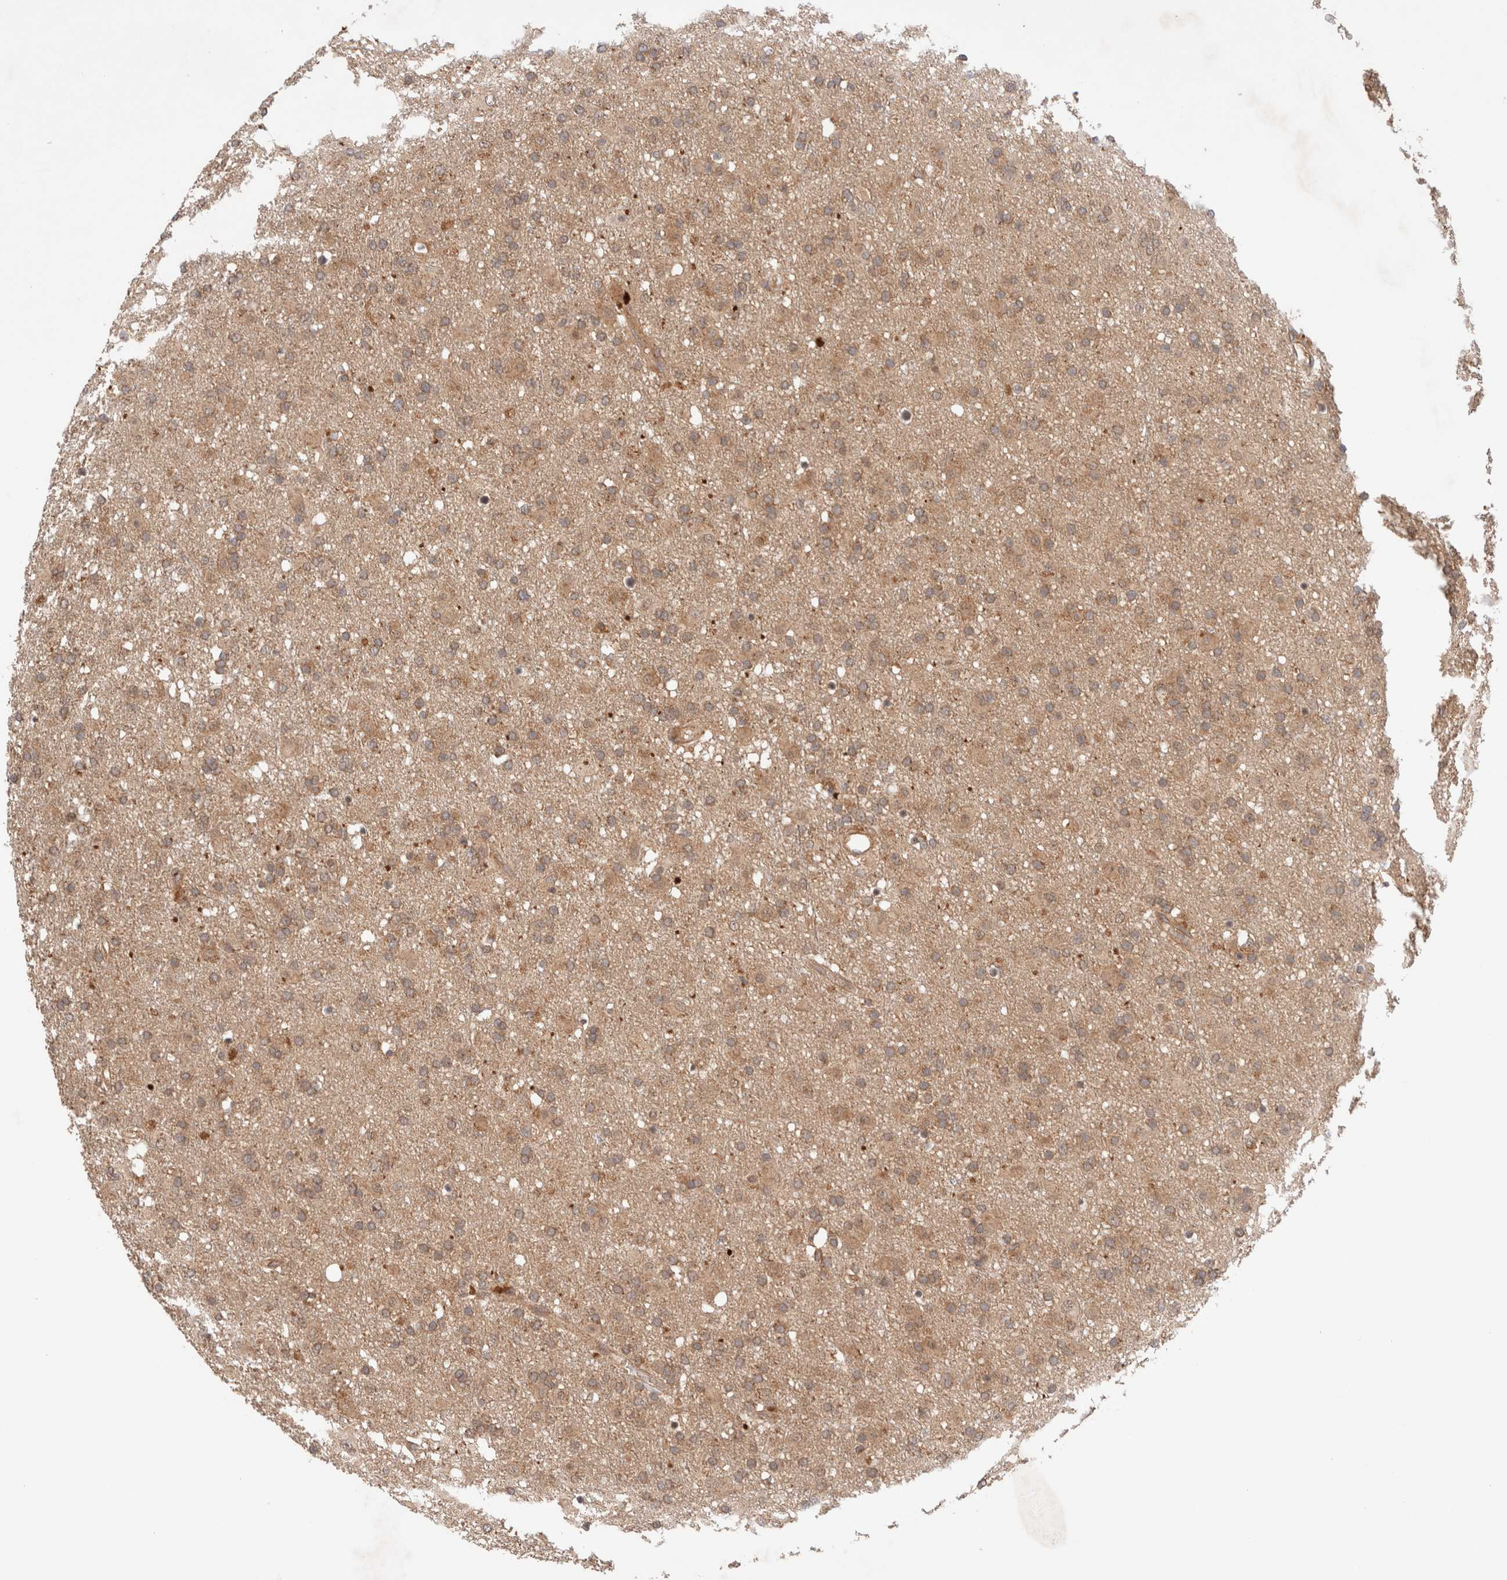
{"staining": {"intensity": "weak", "quantity": ">75%", "location": "cytoplasmic/membranous"}, "tissue": "glioma", "cell_type": "Tumor cells", "image_type": "cancer", "snomed": [{"axis": "morphology", "description": "Glioma, malignant, Low grade"}, {"axis": "topography", "description": "Brain"}], "caption": "Human low-grade glioma (malignant) stained for a protein (brown) reveals weak cytoplasmic/membranous positive positivity in approximately >75% of tumor cells.", "gene": "SIKE1", "patient": {"sex": "male", "age": 65}}